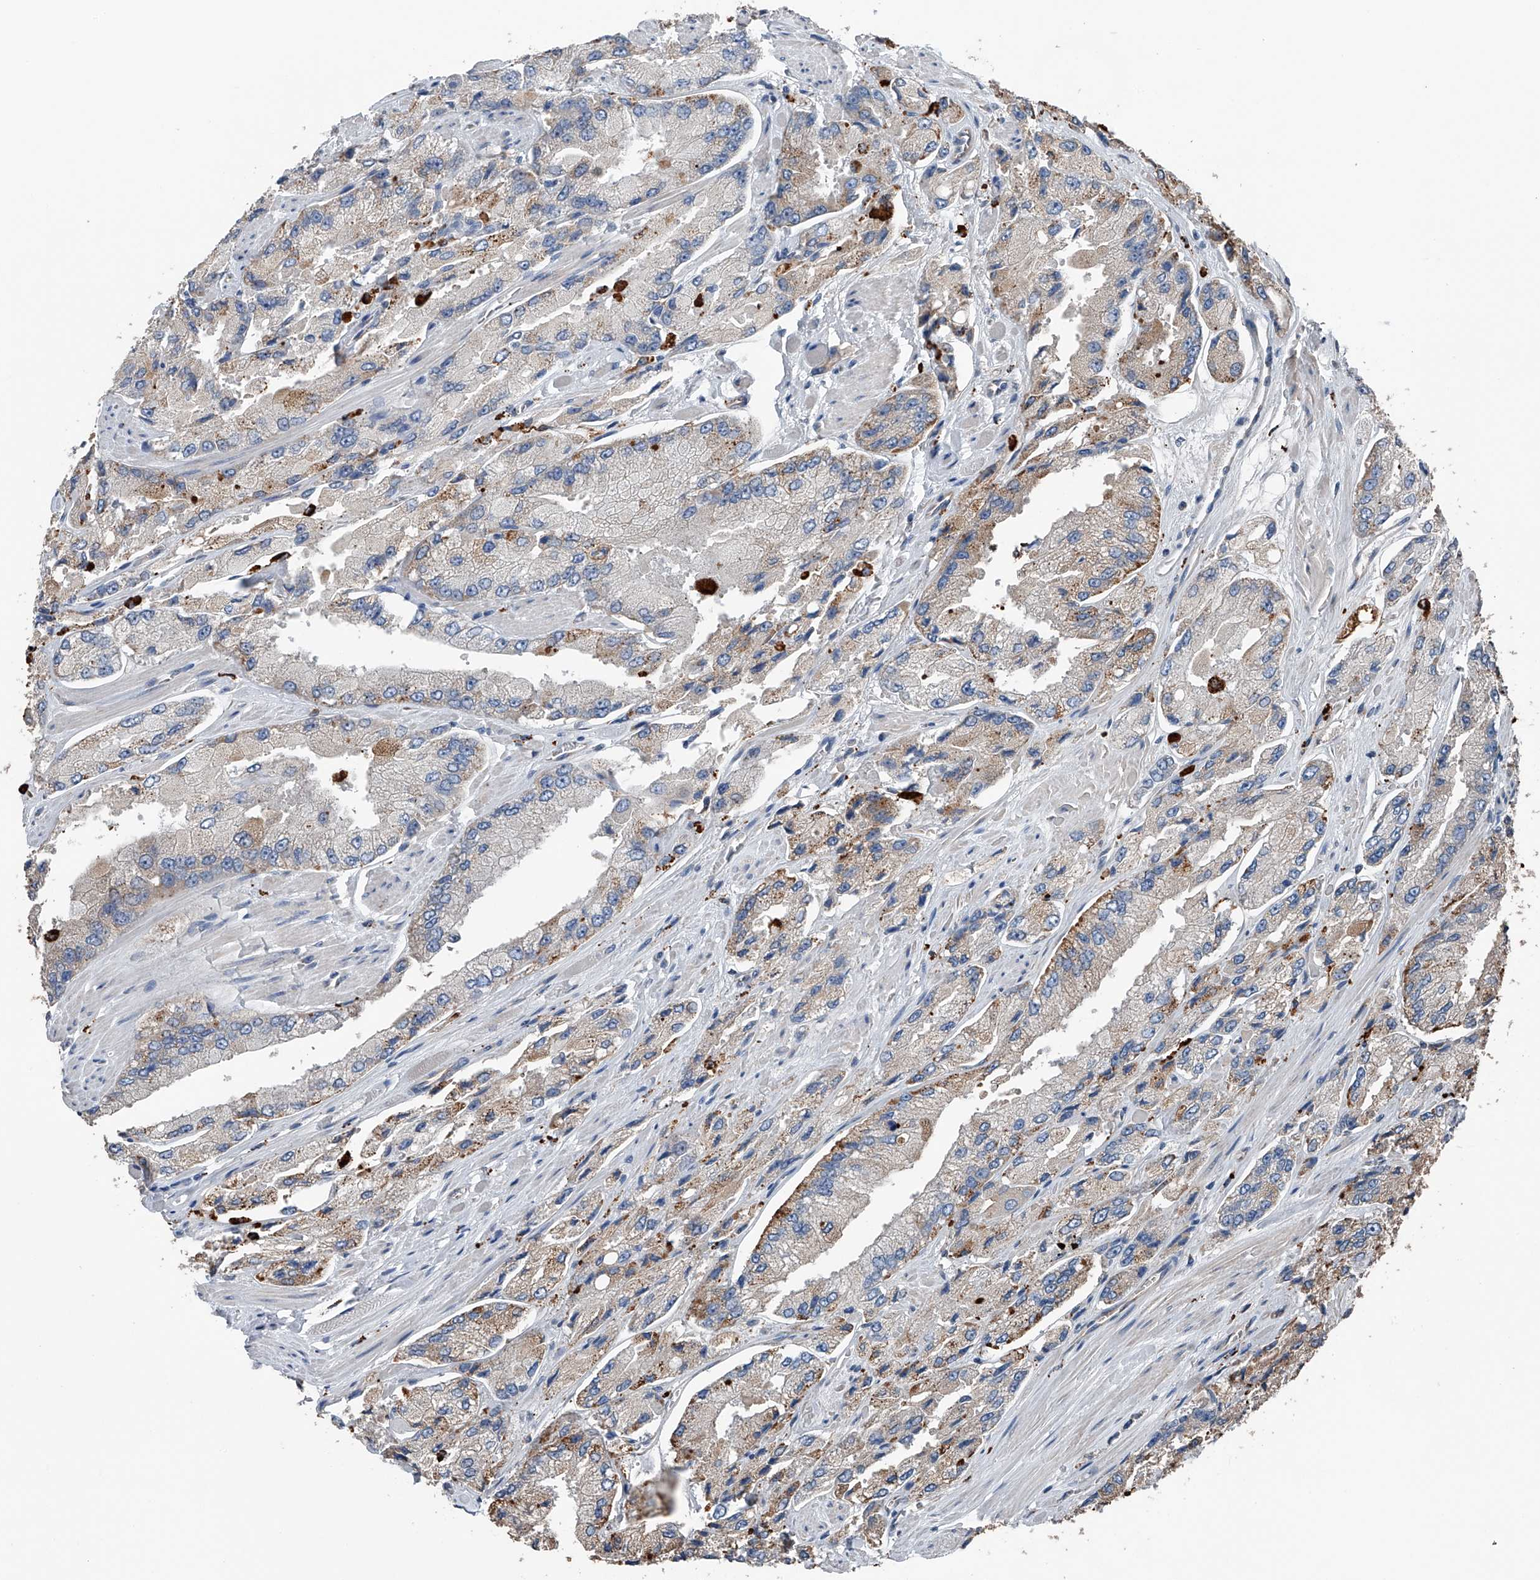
{"staining": {"intensity": "moderate", "quantity": "<25%", "location": "cytoplasmic/membranous"}, "tissue": "prostate cancer", "cell_type": "Tumor cells", "image_type": "cancer", "snomed": [{"axis": "morphology", "description": "Adenocarcinoma, High grade"}, {"axis": "topography", "description": "Prostate"}], "caption": "High-power microscopy captured an immunohistochemistry image of prostate cancer, revealing moderate cytoplasmic/membranous expression in approximately <25% of tumor cells.", "gene": "ZNF772", "patient": {"sex": "male", "age": 58}}